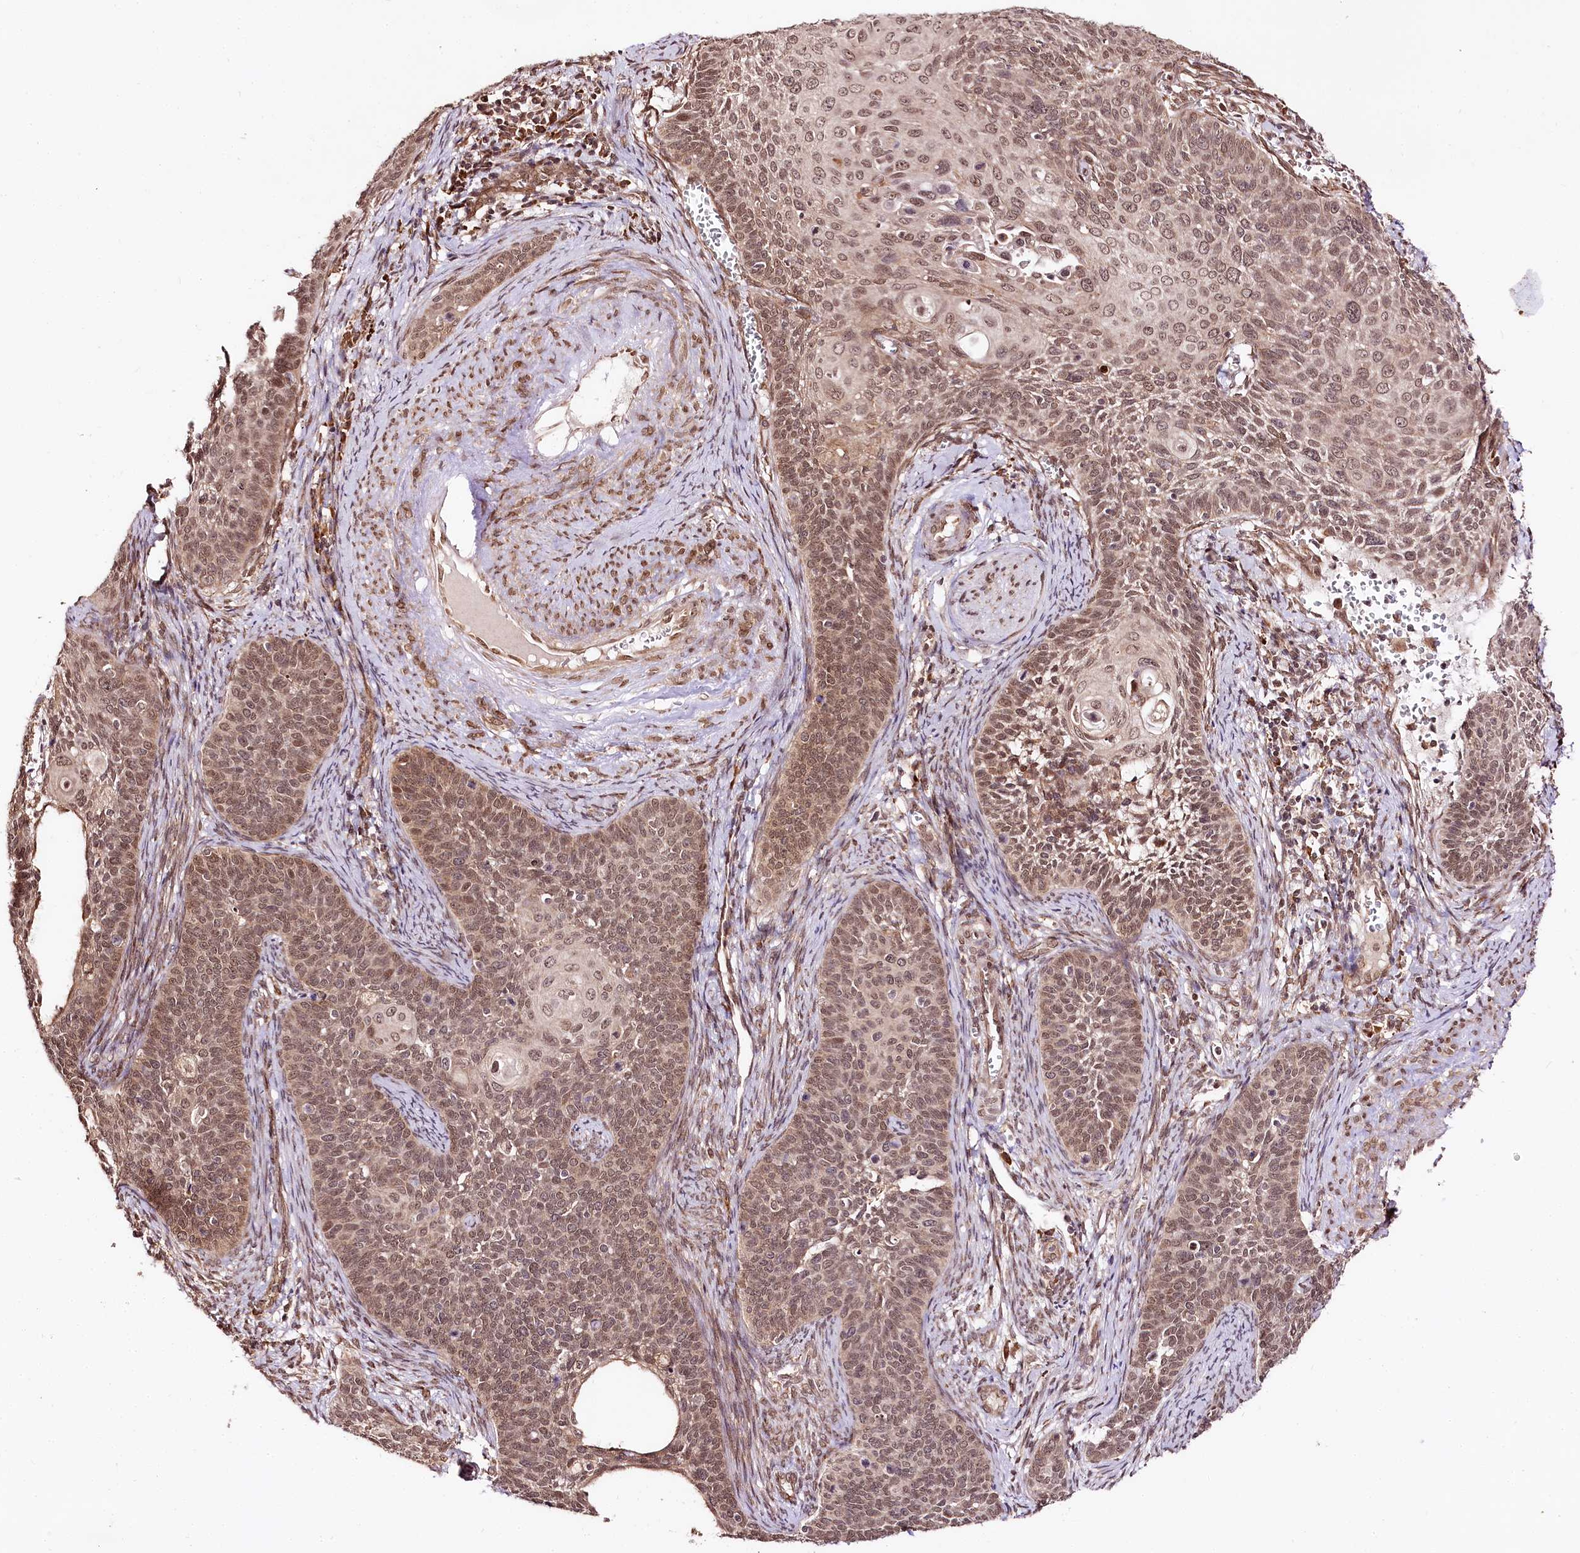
{"staining": {"intensity": "moderate", "quantity": ">75%", "location": "nuclear"}, "tissue": "cervical cancer", "cell_type": "Tumor cells", "image_type": "cancer", "snomed": [{"axis": "morphology", "description": "Squamous cell carcinoma, NOS"}, {"axis": "topography", "description": "Cervix"}], "caption": "Protein expression analysis of squamous cell carcinoma (cervical) displays moderate nuclear staining in approximately >75% of tumor cells.", "gene": "ENSG00000144785", "patient": {"sex": "female", "age": 33}}